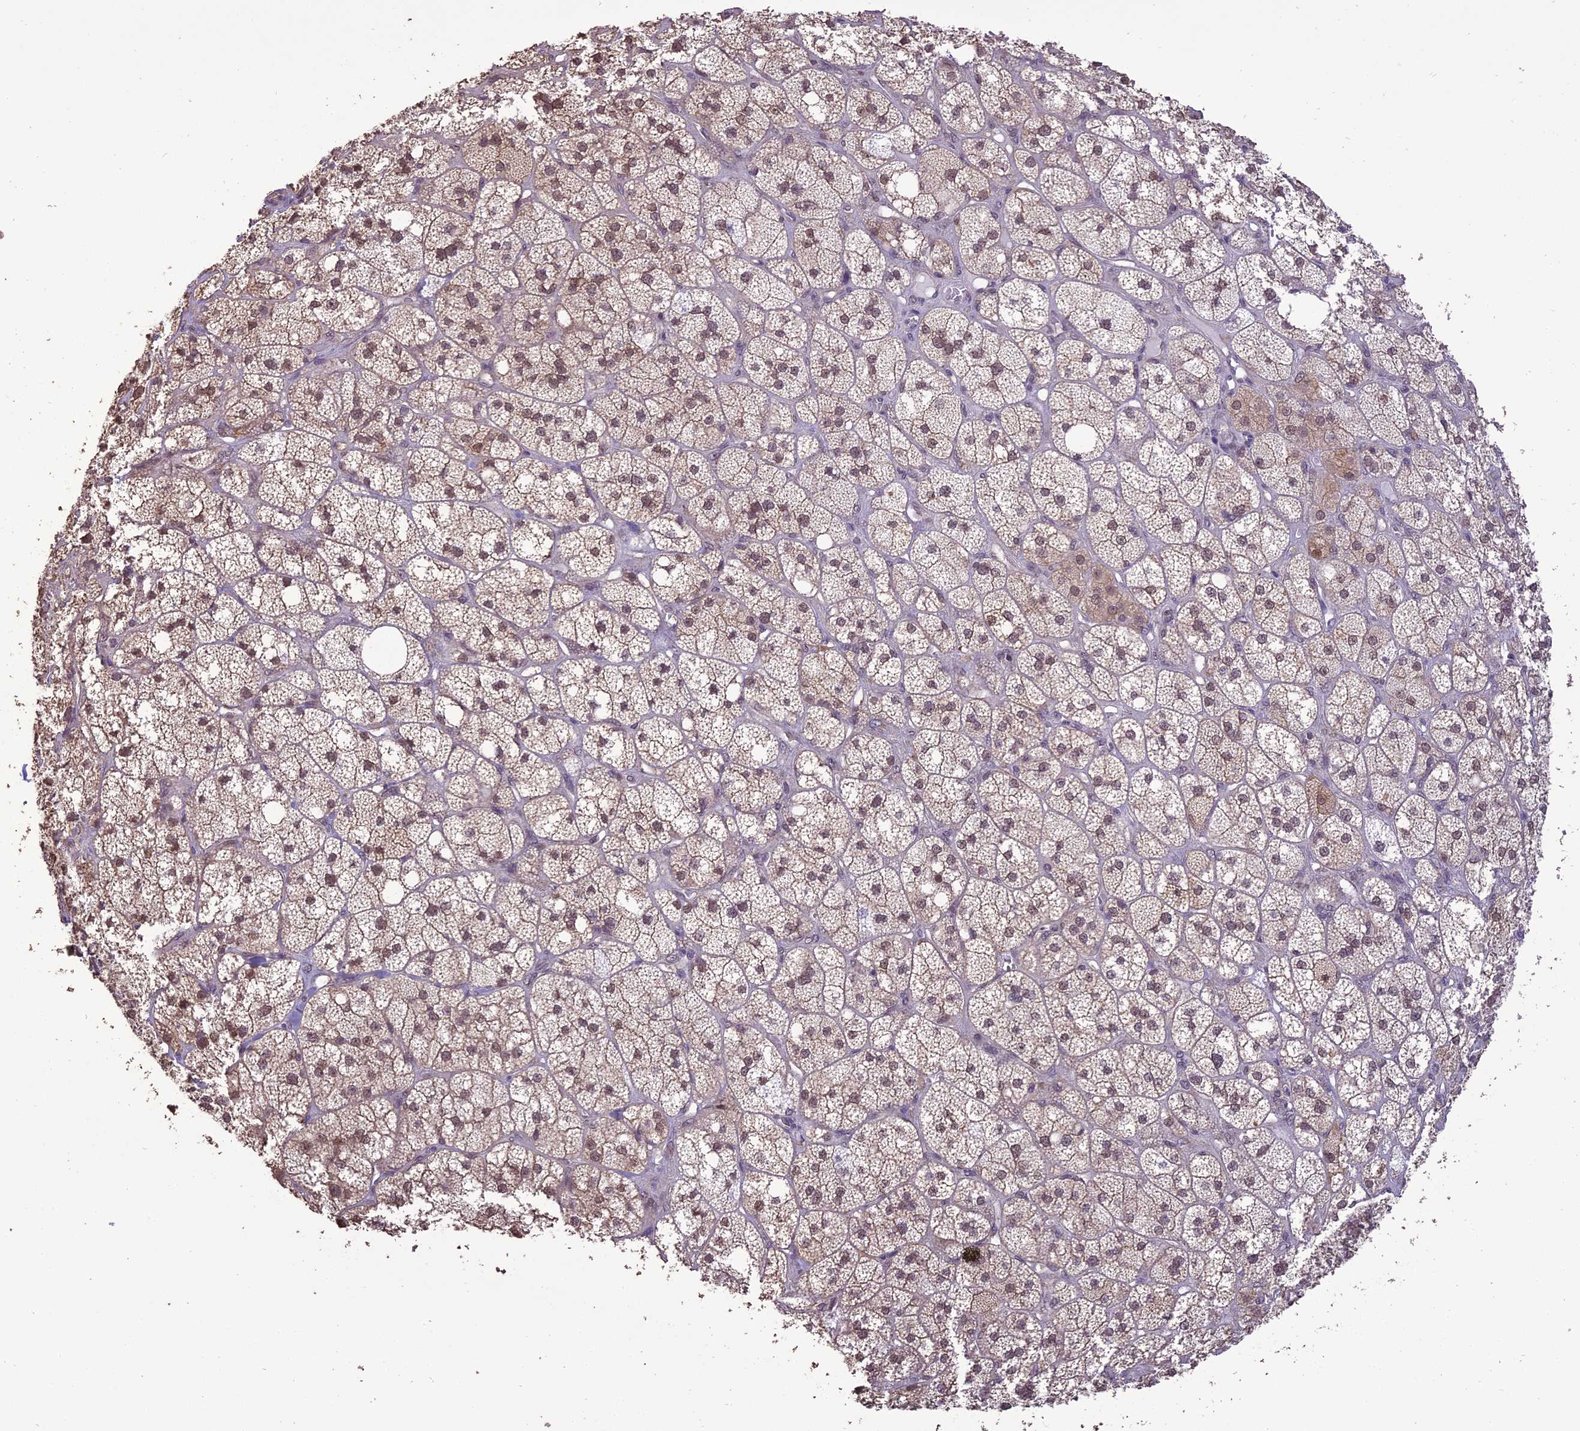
{"staining": {"intensity": "moderate", "quantity": ">75%", "location": "cytoplasmic/membranous,nuclear"}, "tissue": "adrenal gland", "cell_type": "Glandular cells", "image_type": "normal", "snomed": [{"axis": "morphology", "description": "Normal tissue, NOS"}, {"axis": "topography", "description": "Adrenal gland"}], "caption": "Benign adrenal gland displays moderate cytoplasmic/membranous,nuclear positivity in about >75% of glandular cells, visualized by immunohistochemistry. (Brightfield microscopy of DAB IHC at high magnification).", "gene": "TIGD7", "patient": {"sex": "male", "age": 61}}